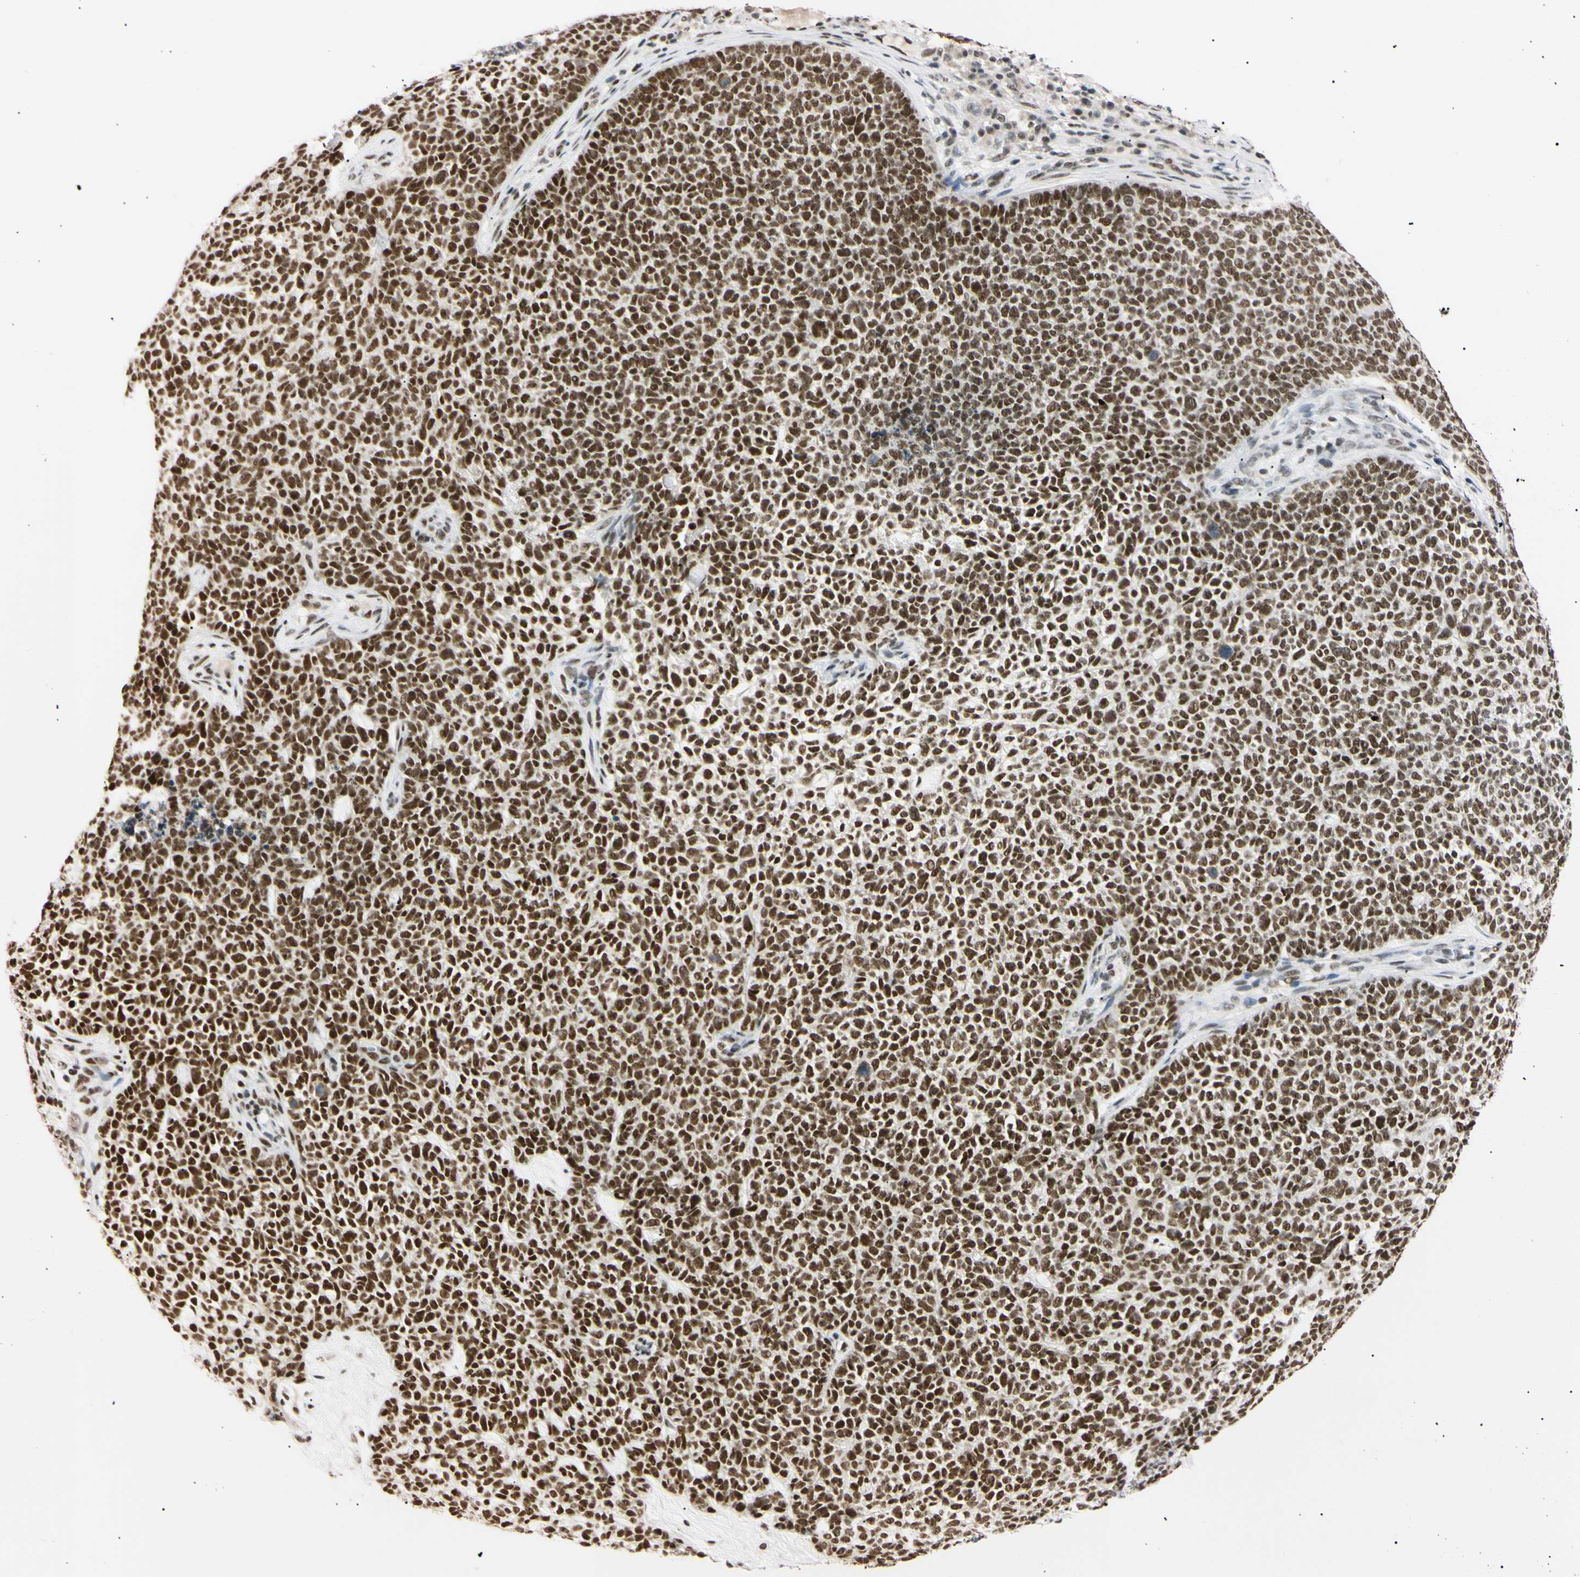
{"staining": {"intensity": "strong", "quantity": ">75%", "location": "nuclear"}, "tissue": "skin cancer", "cell_type": "Tumor cells", "image_type": "cancer", "snomed": [{"axis": "morphology", "description": "Basal cell carcinoma"}, {"axis": "topography", "description": "Skin"}], "caption": "Protein staining displays strong nuclear expression in about >75% of tumor cells in skin cancer (basal cell carcinoma).", "gene": "ZNF134", "patient": {"sex": "female", "age": 84}}